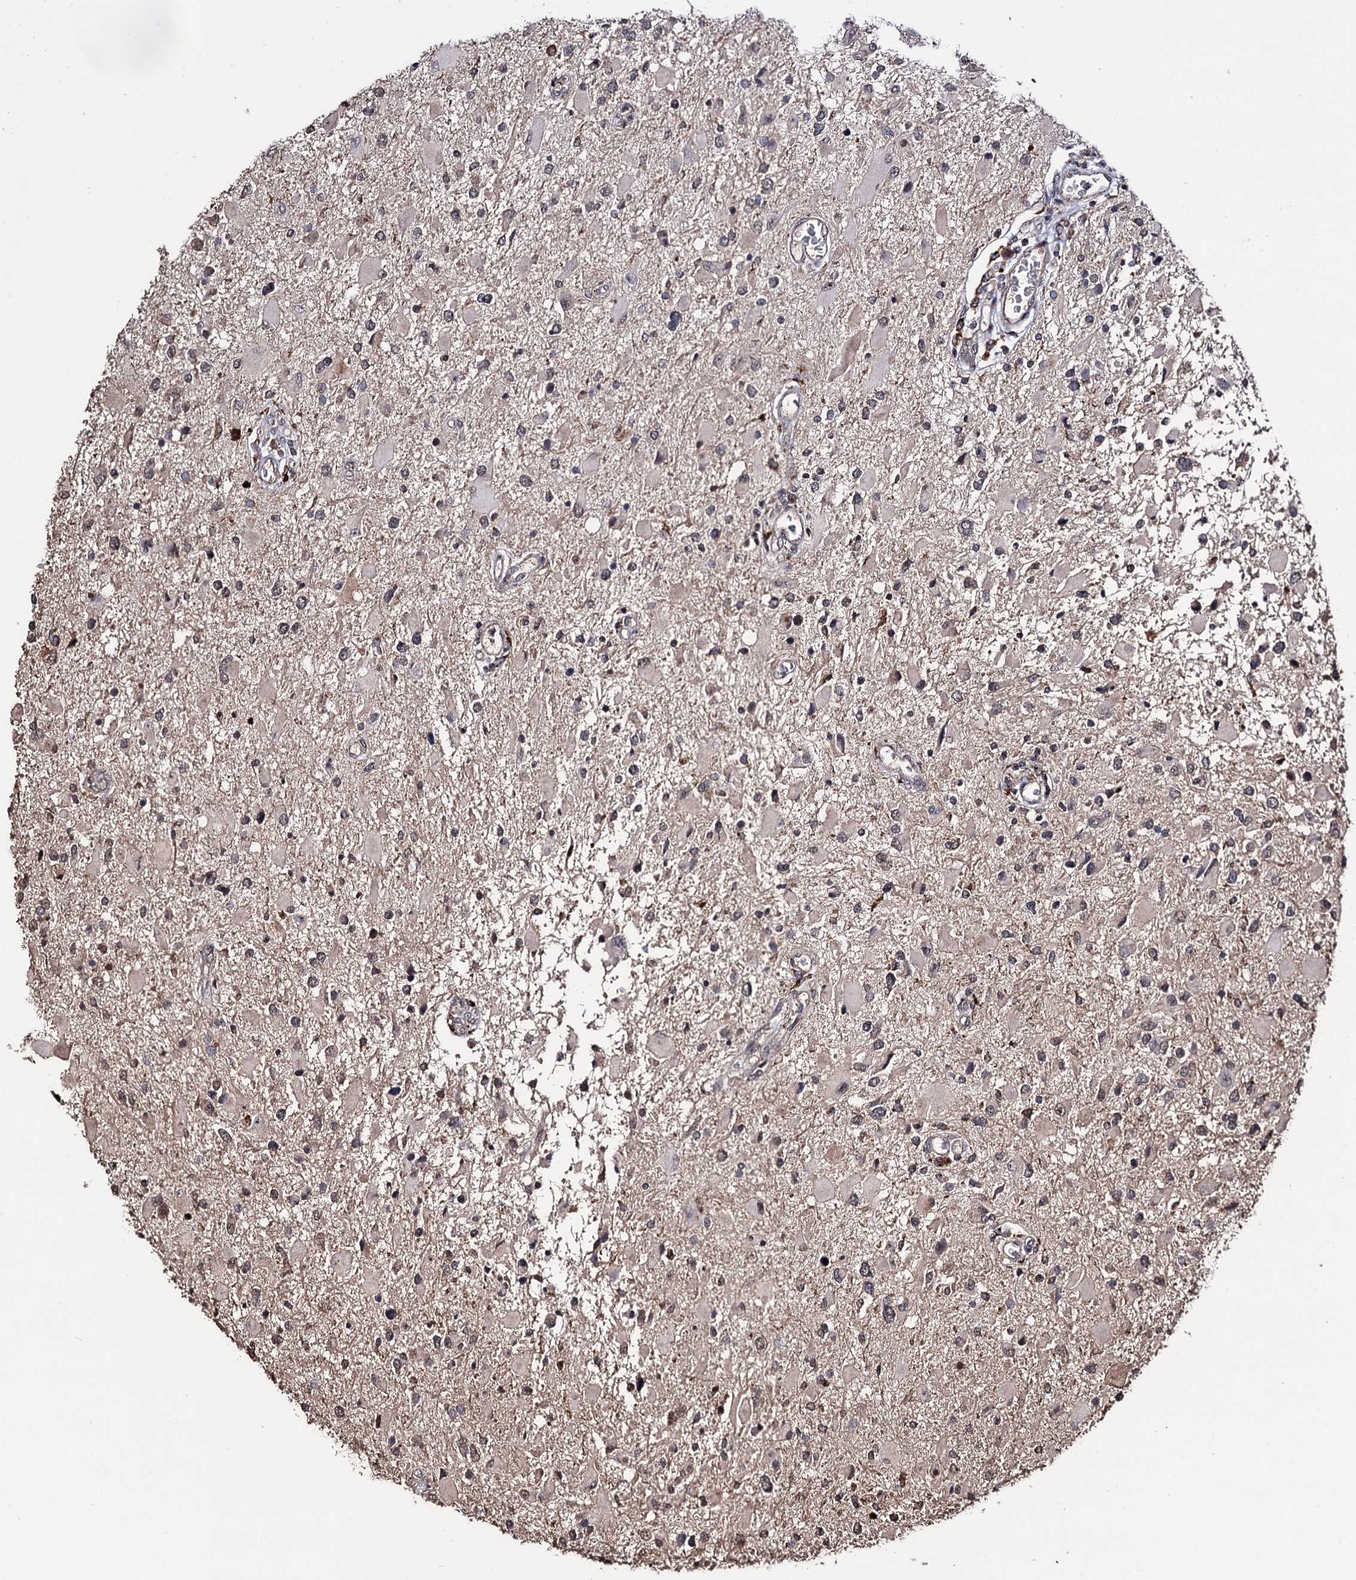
{"staining": {"intensity": "weak", "quantity": "<25%", "location": "nuclear"}, "tissue": "glioma", "cell_type": "Tumor cells", "image_type": "cancer", "snomed": [{"axis": "morphology", "description": "Glioma, malignant, High grade"}, {"axis": "topography", "description": "Brain"}], "caption": "Protein analysis of malignant glioma (high-grade) demonstrates no significant staining in tumor cells.", "gene": "MICAL2", "patient": {"sex": "male", "age": 53}}